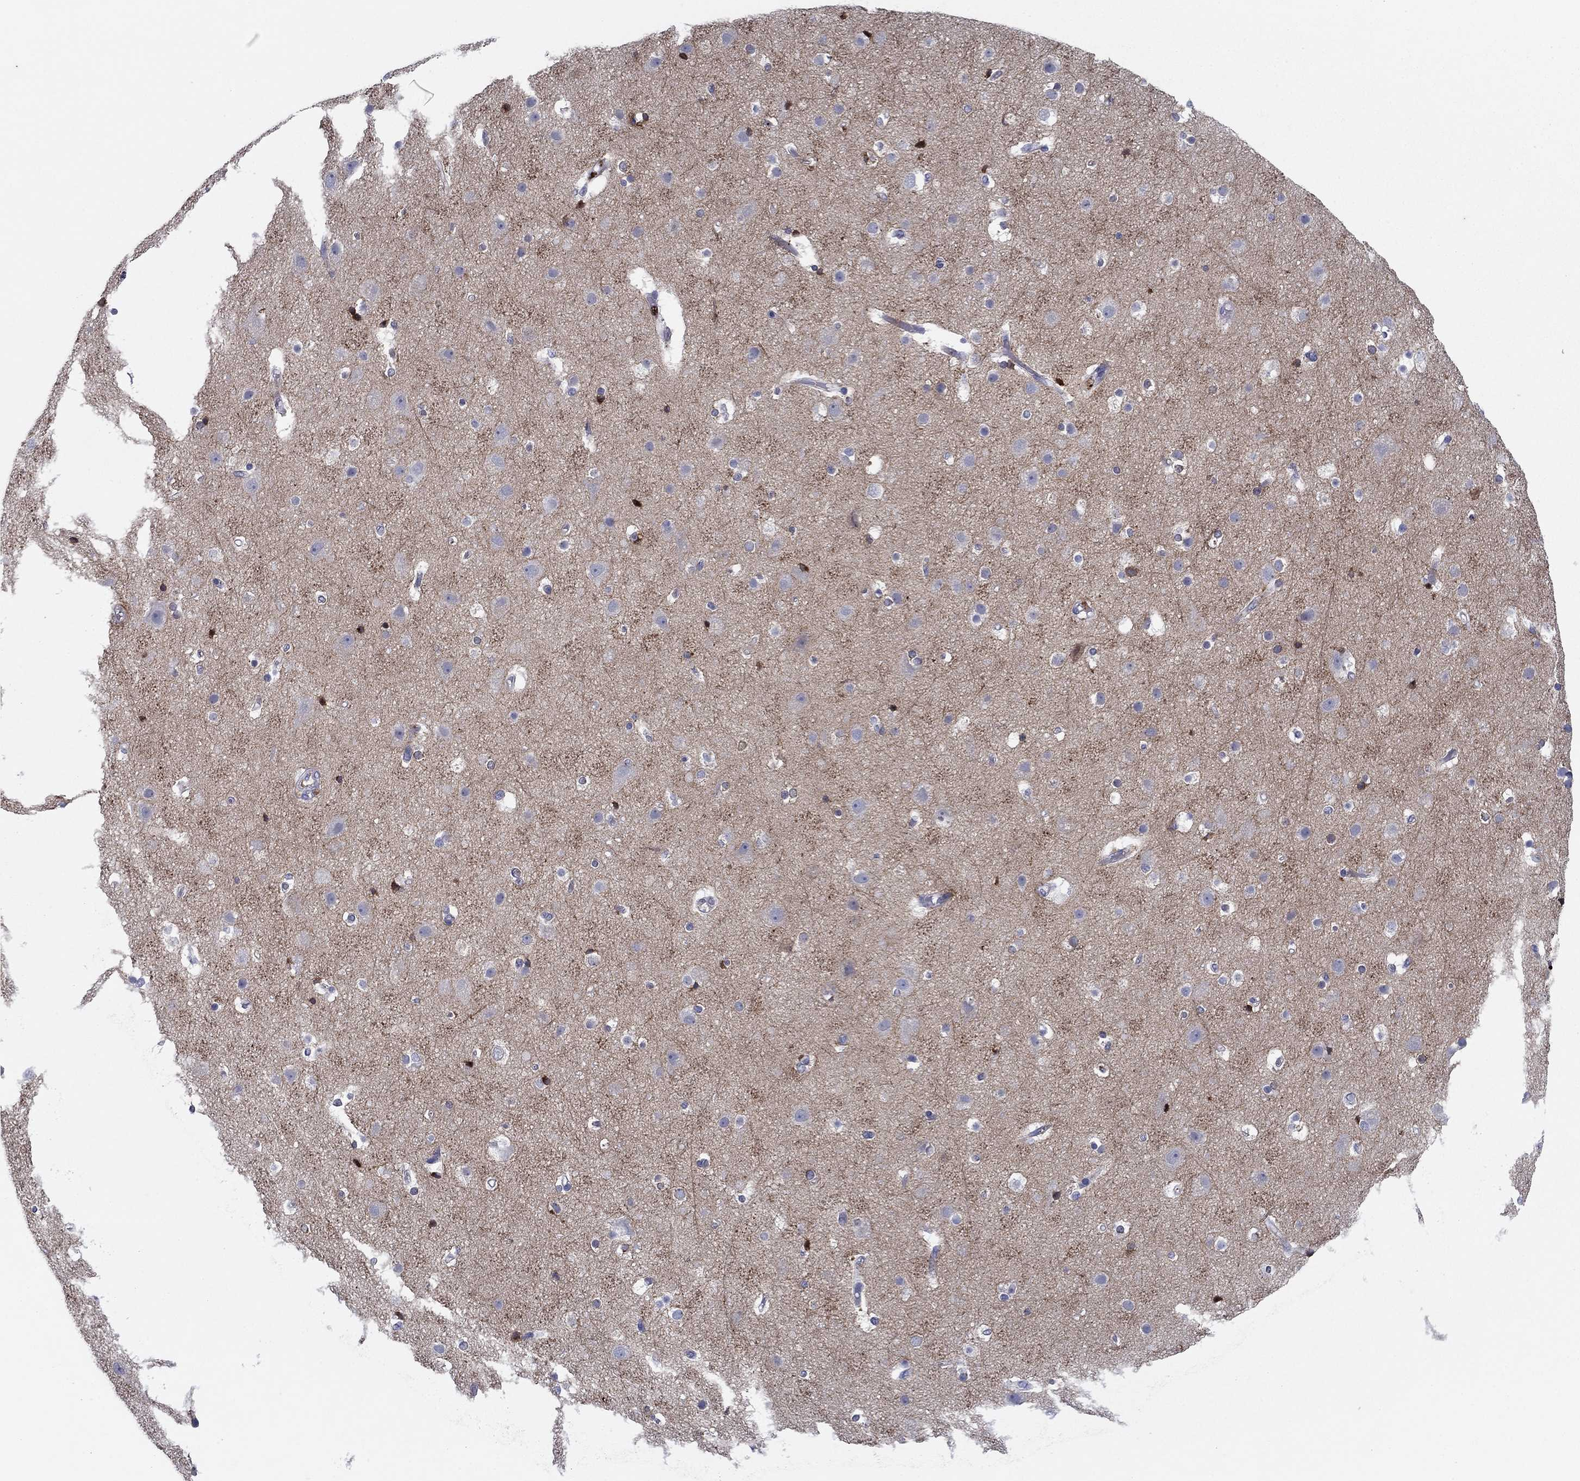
{"staining": {"intensity": "negative", "quantity": "none", "location": "none"}, "tissue": "cerebral cortex", "cell_type": "Endothelial cells", "image_type": "normal", "snomed": [{"axis": "morphology", "description": "Normal tissue, NOS"}, {"axis": "topography", "description": "Cerebral cortex"}], "caption": "Micrograph shows no protein positivity in endothelial cells of normal cerebral cortex. (DAB immunohistochemistry with hematoxylin counter stain).", "gene": "CNTNAP4", "patient": {"sex": "female", "age": 52}}